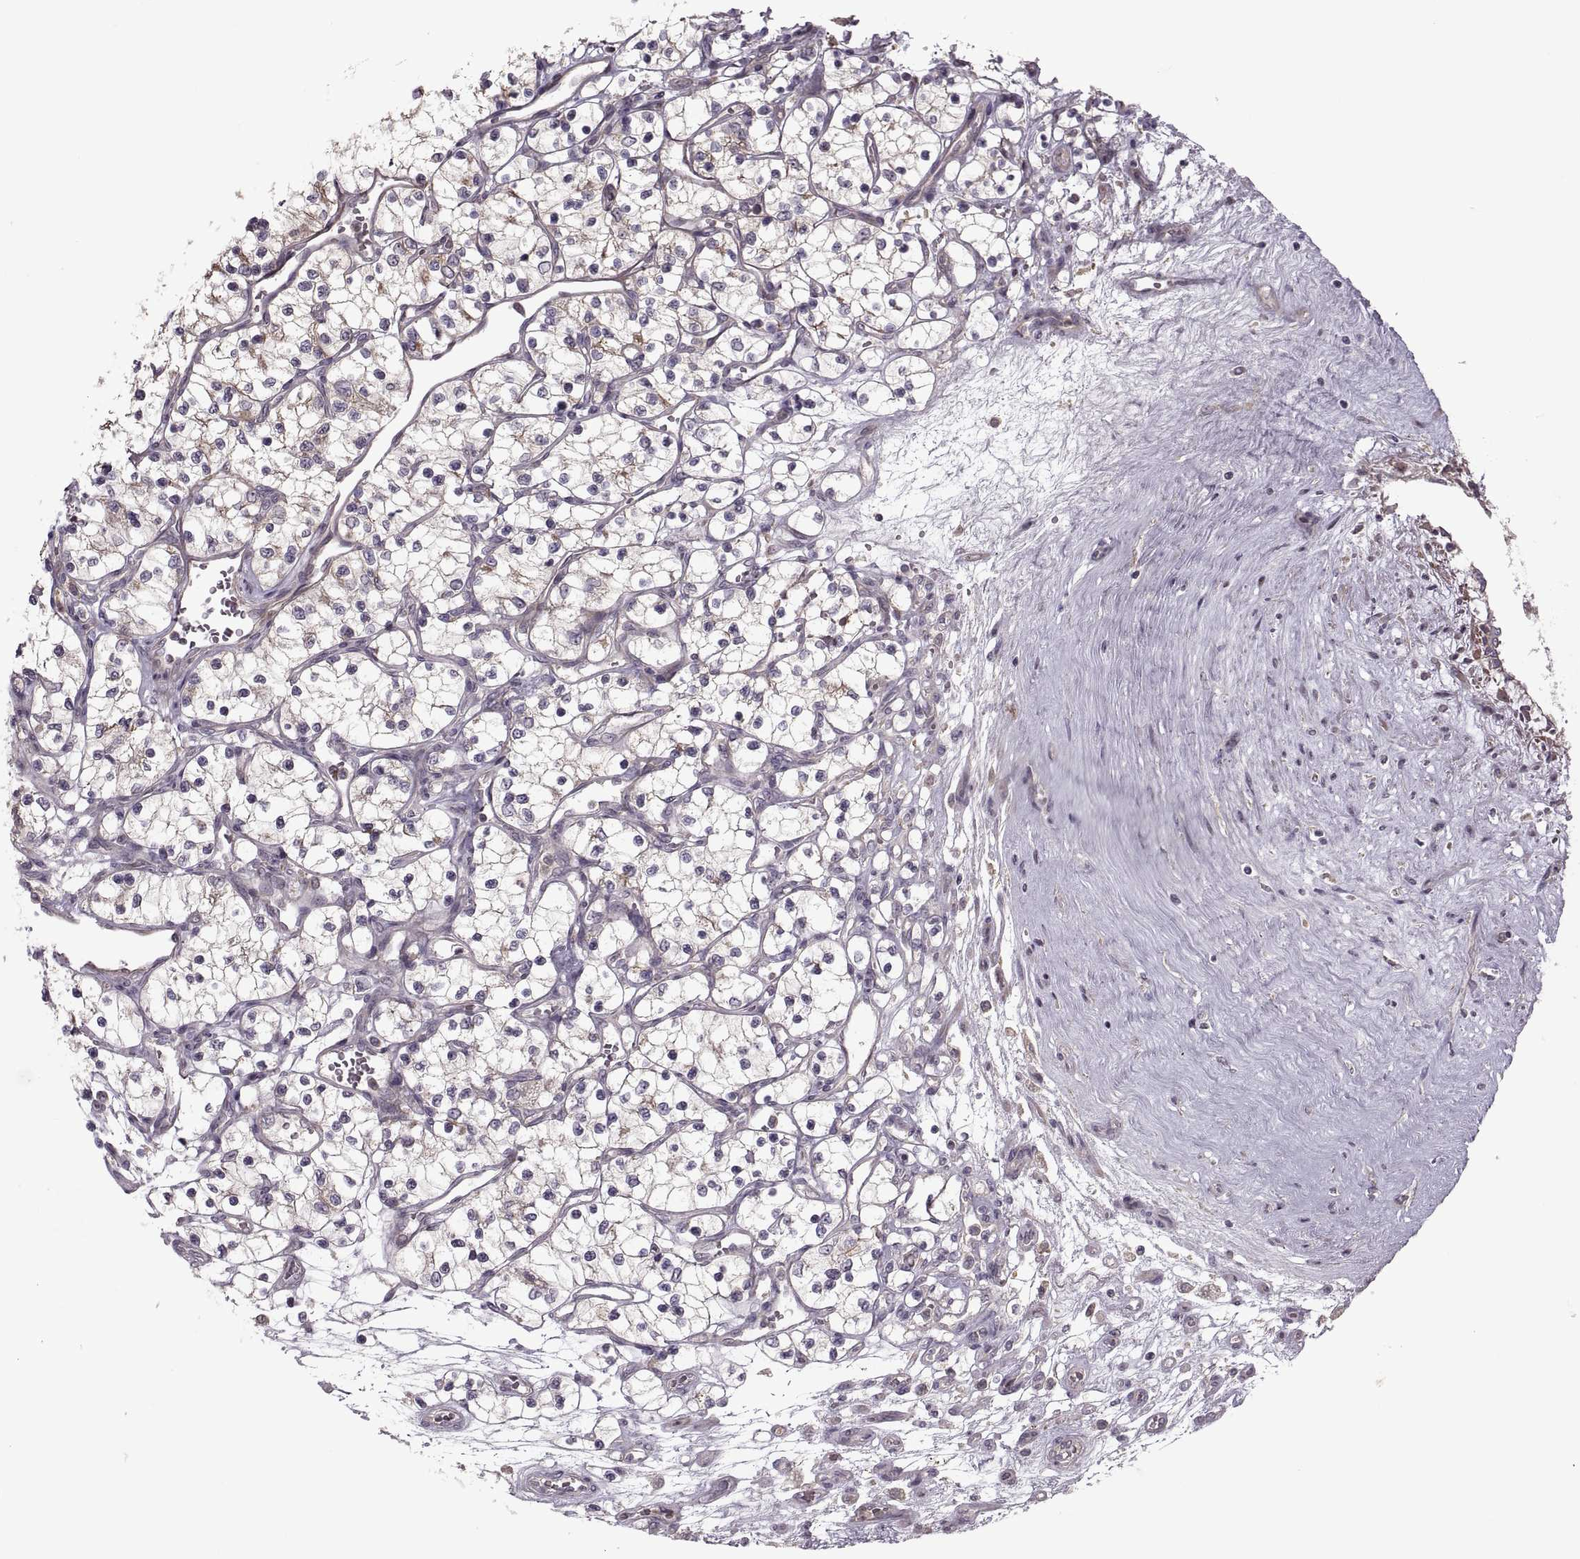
{"staining": {"intensity": "weak", "quantity": ">75%", "location": "cytoplasmic/membranous"}, "tissue": "renal cancer", "cell_type": "Tumor cells", "image_type": "cancer", "snomed": [{"axis": "morphology", "description": "Adenocarcinoma, NOS"}, {"axis": "topography", "description": "Kidney"}], "caption": "The image reveals immunohistochemical staining of renal cancer. There is weak cytoplasmic/membranous positivity is seen in approximately >75% of tumor cells.", "gene": "PIERCE1", "patient": {"sex": "female", "age": 69}}